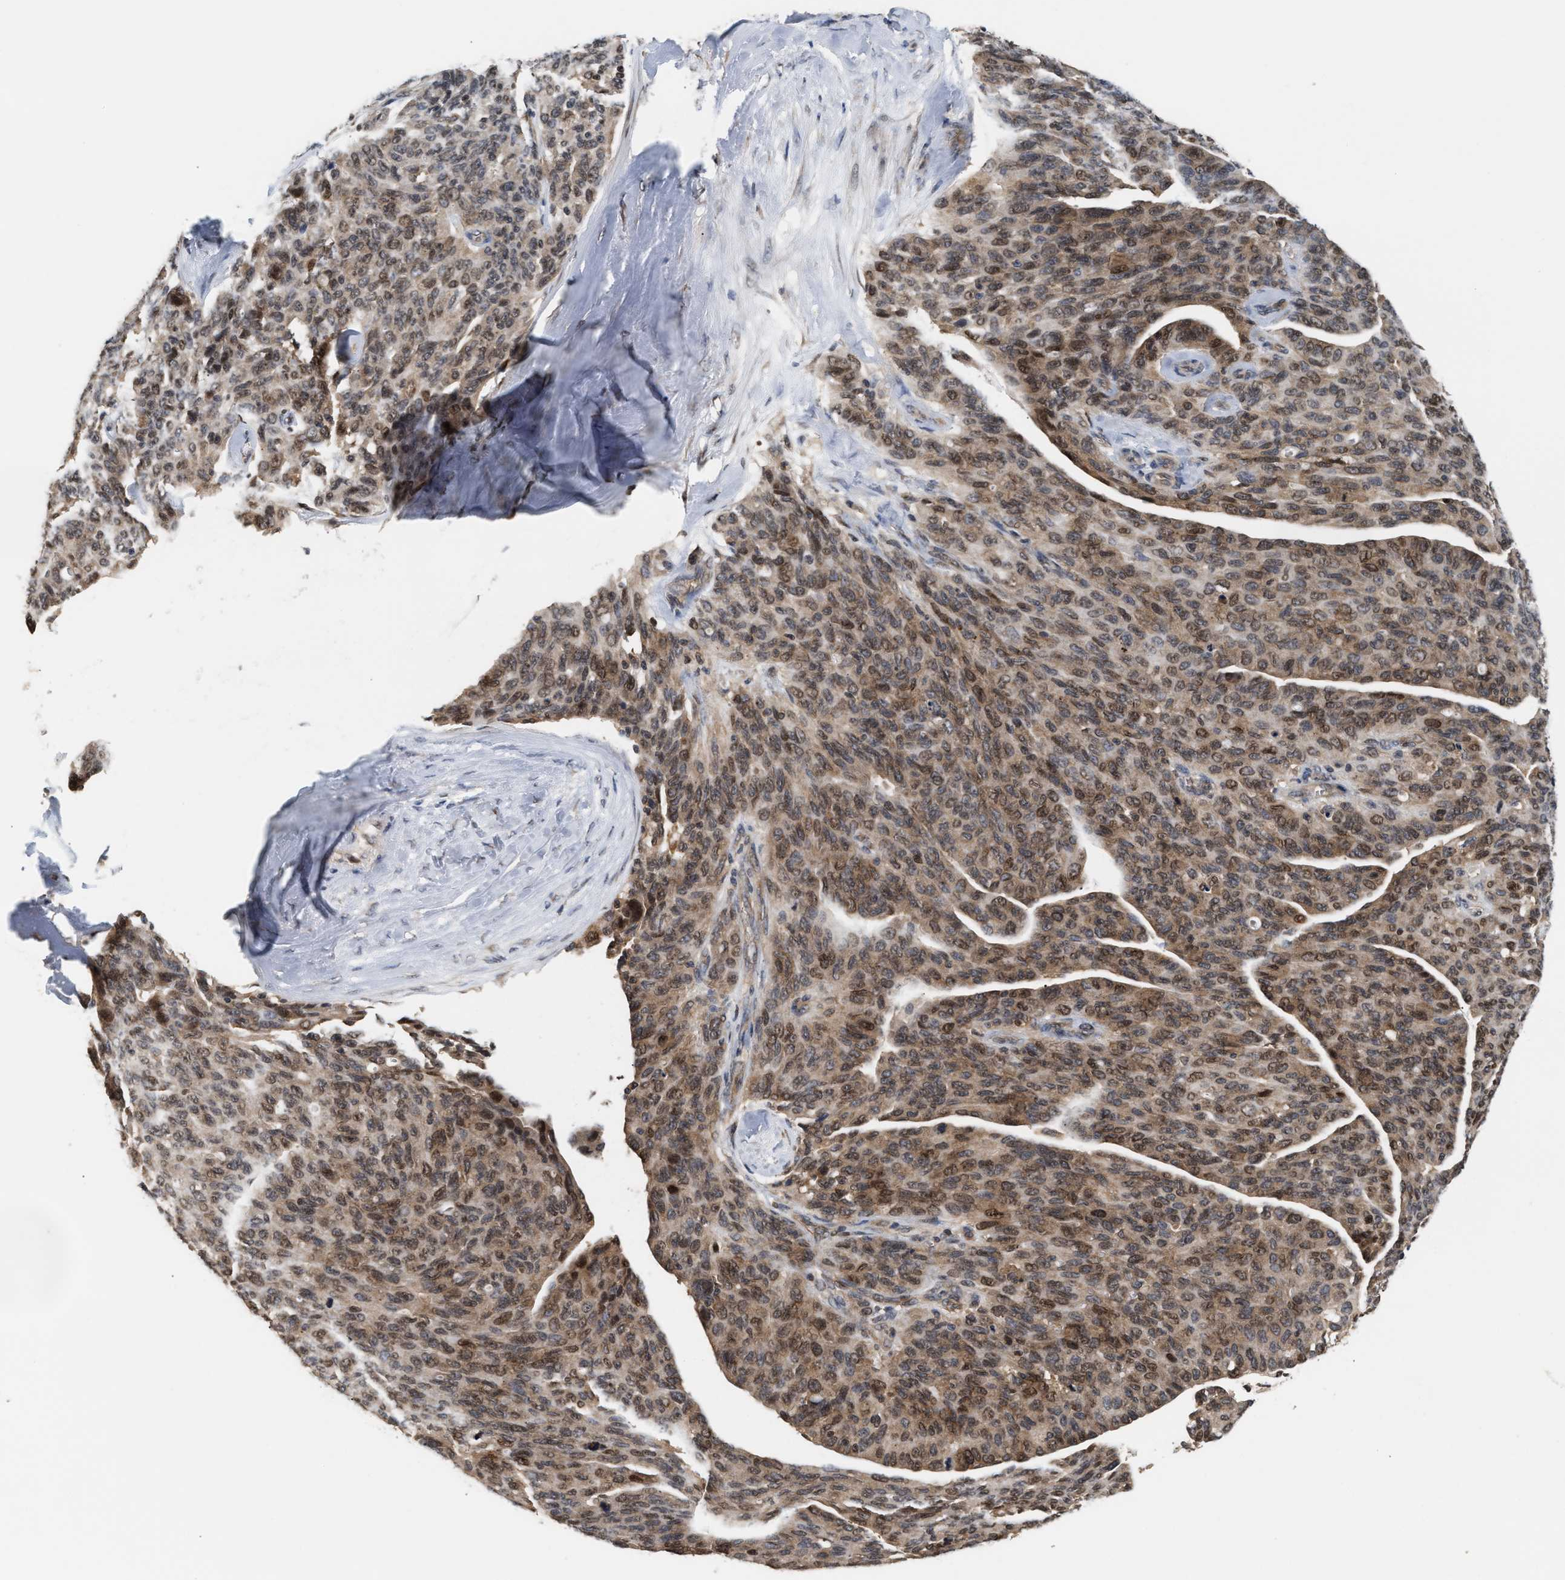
{"staining": {"intensity": "moderate", "quantity": ">75%", "location": "cytoplasmic/membranous,nuclear"}, "tissue": "ovarian cancer", "cell_type": "Tumor cells", "image_type": "cancer", "snomed": [{"axis": "morphology", "description": "Carcinoma, endometroid"}, {"axis": "topography", "description": "Ovary"}], "caption": "Immunohistochemical staining of human ovarian cancer exhibits medium levels of moderate cytoplasmic/membranous and nuclear protein staining in approximately >75% of tumor cells. (DAB (3,3'-diaminobenzidine) IHC, brown staining for protein, blue staining for nuclei).", "gene": "ABHD5", "patient": {"sex": "female", "age": 60}}